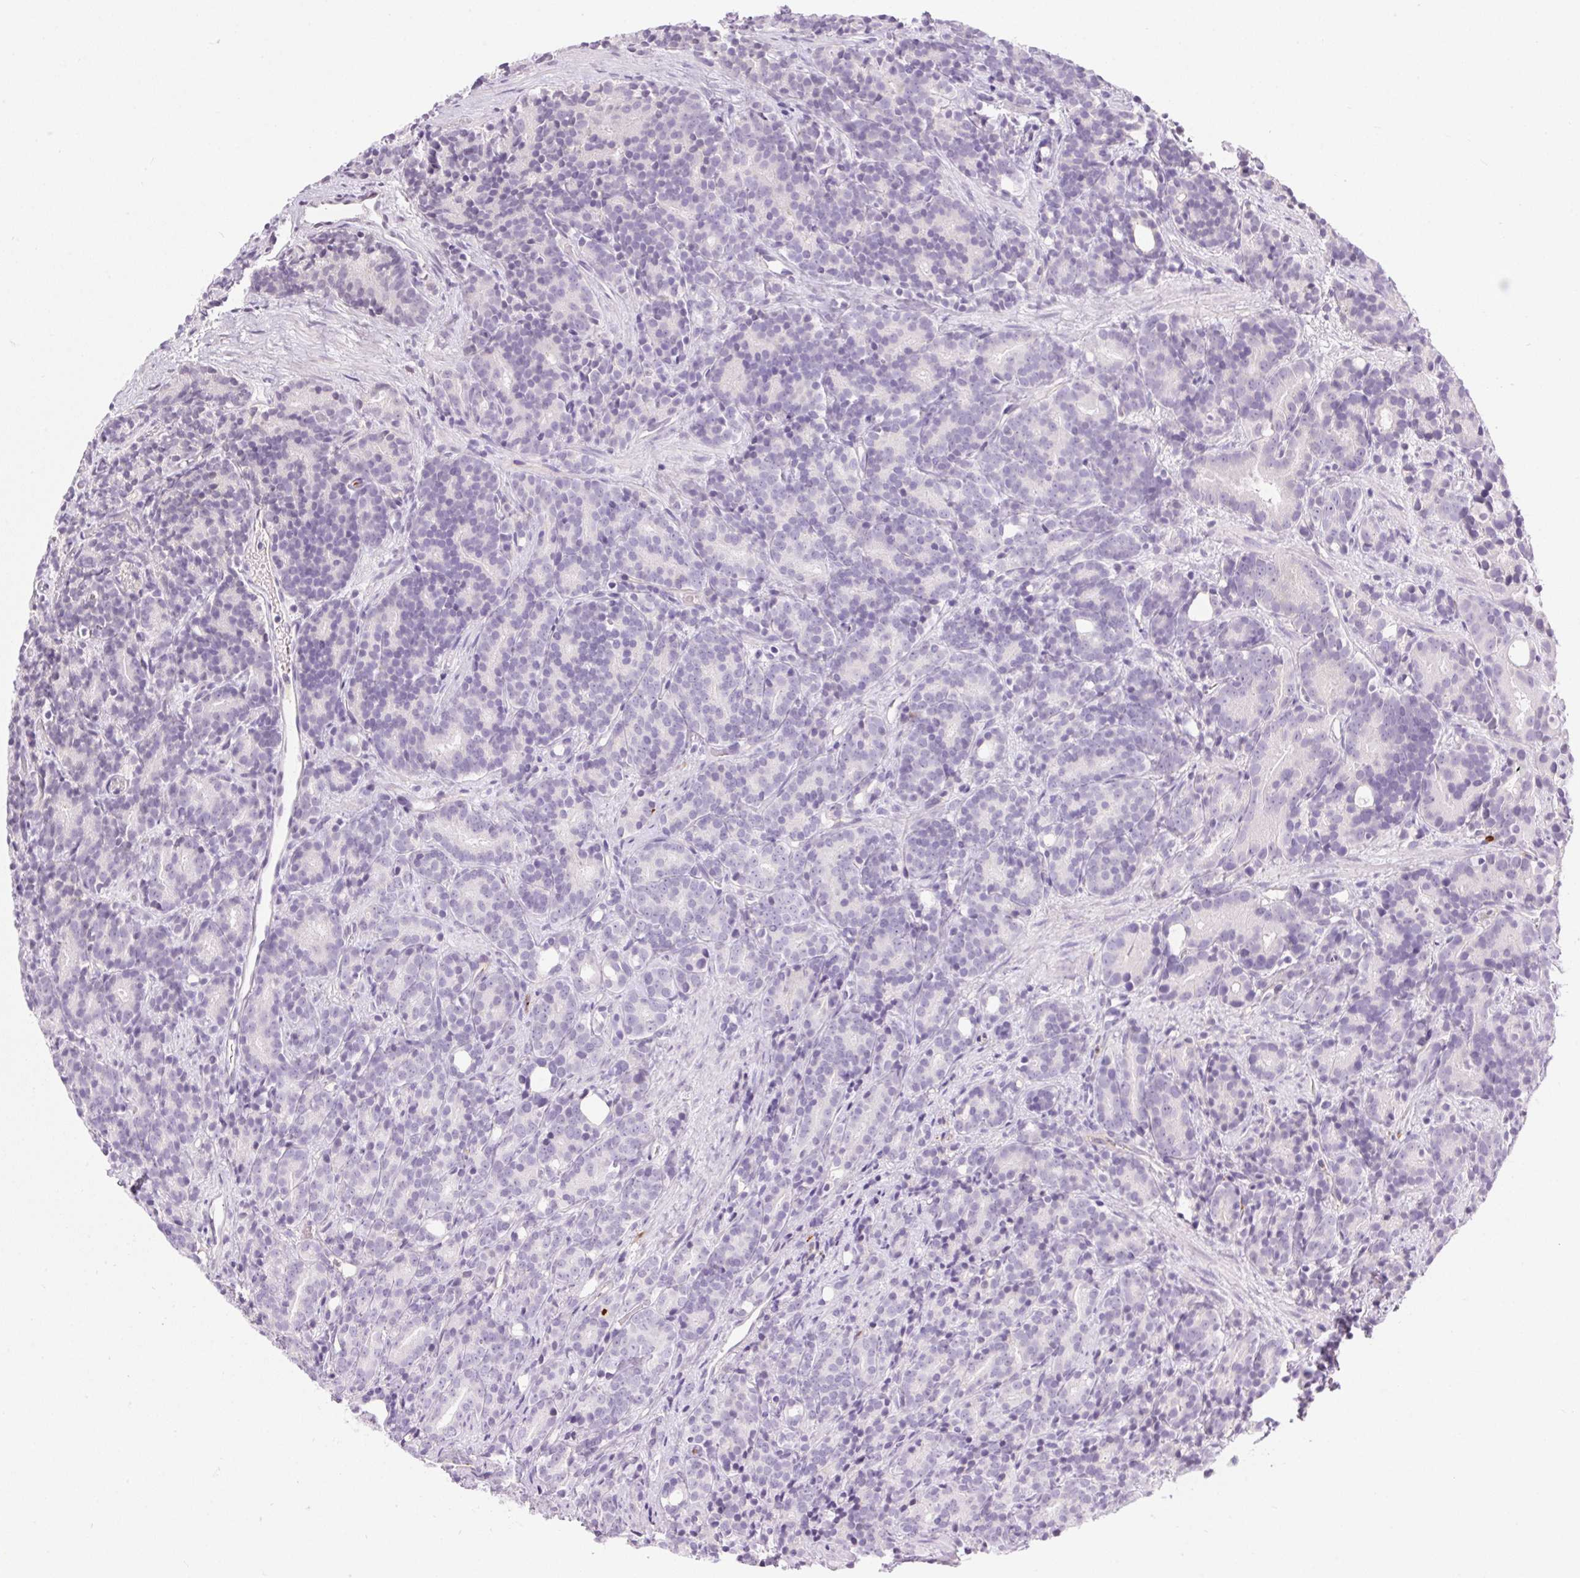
{"staining": {"intensity": "weak", "quantity": "<25%", "location": "nuclear"}, "tissue": "prostate cancer", "cell_type": "Tumor cells", "image_type": "cancer", "snomed": [{"axis": "morphology", "description": "Adenocarcinoma, High grade"}, {"axis": "topography", "description": "Prostate"}], "caption": "This image is of prostate cancer (high-grade adenocarcinoma) stained with IHC to label a protein in brown with the nuclei are counter-stained blue. There is no expression in tumor cells. (IHC, brightfield microscopy, high magnification).", "gene": "ORM1", "patient": {"sex": "male", "age": 84}}